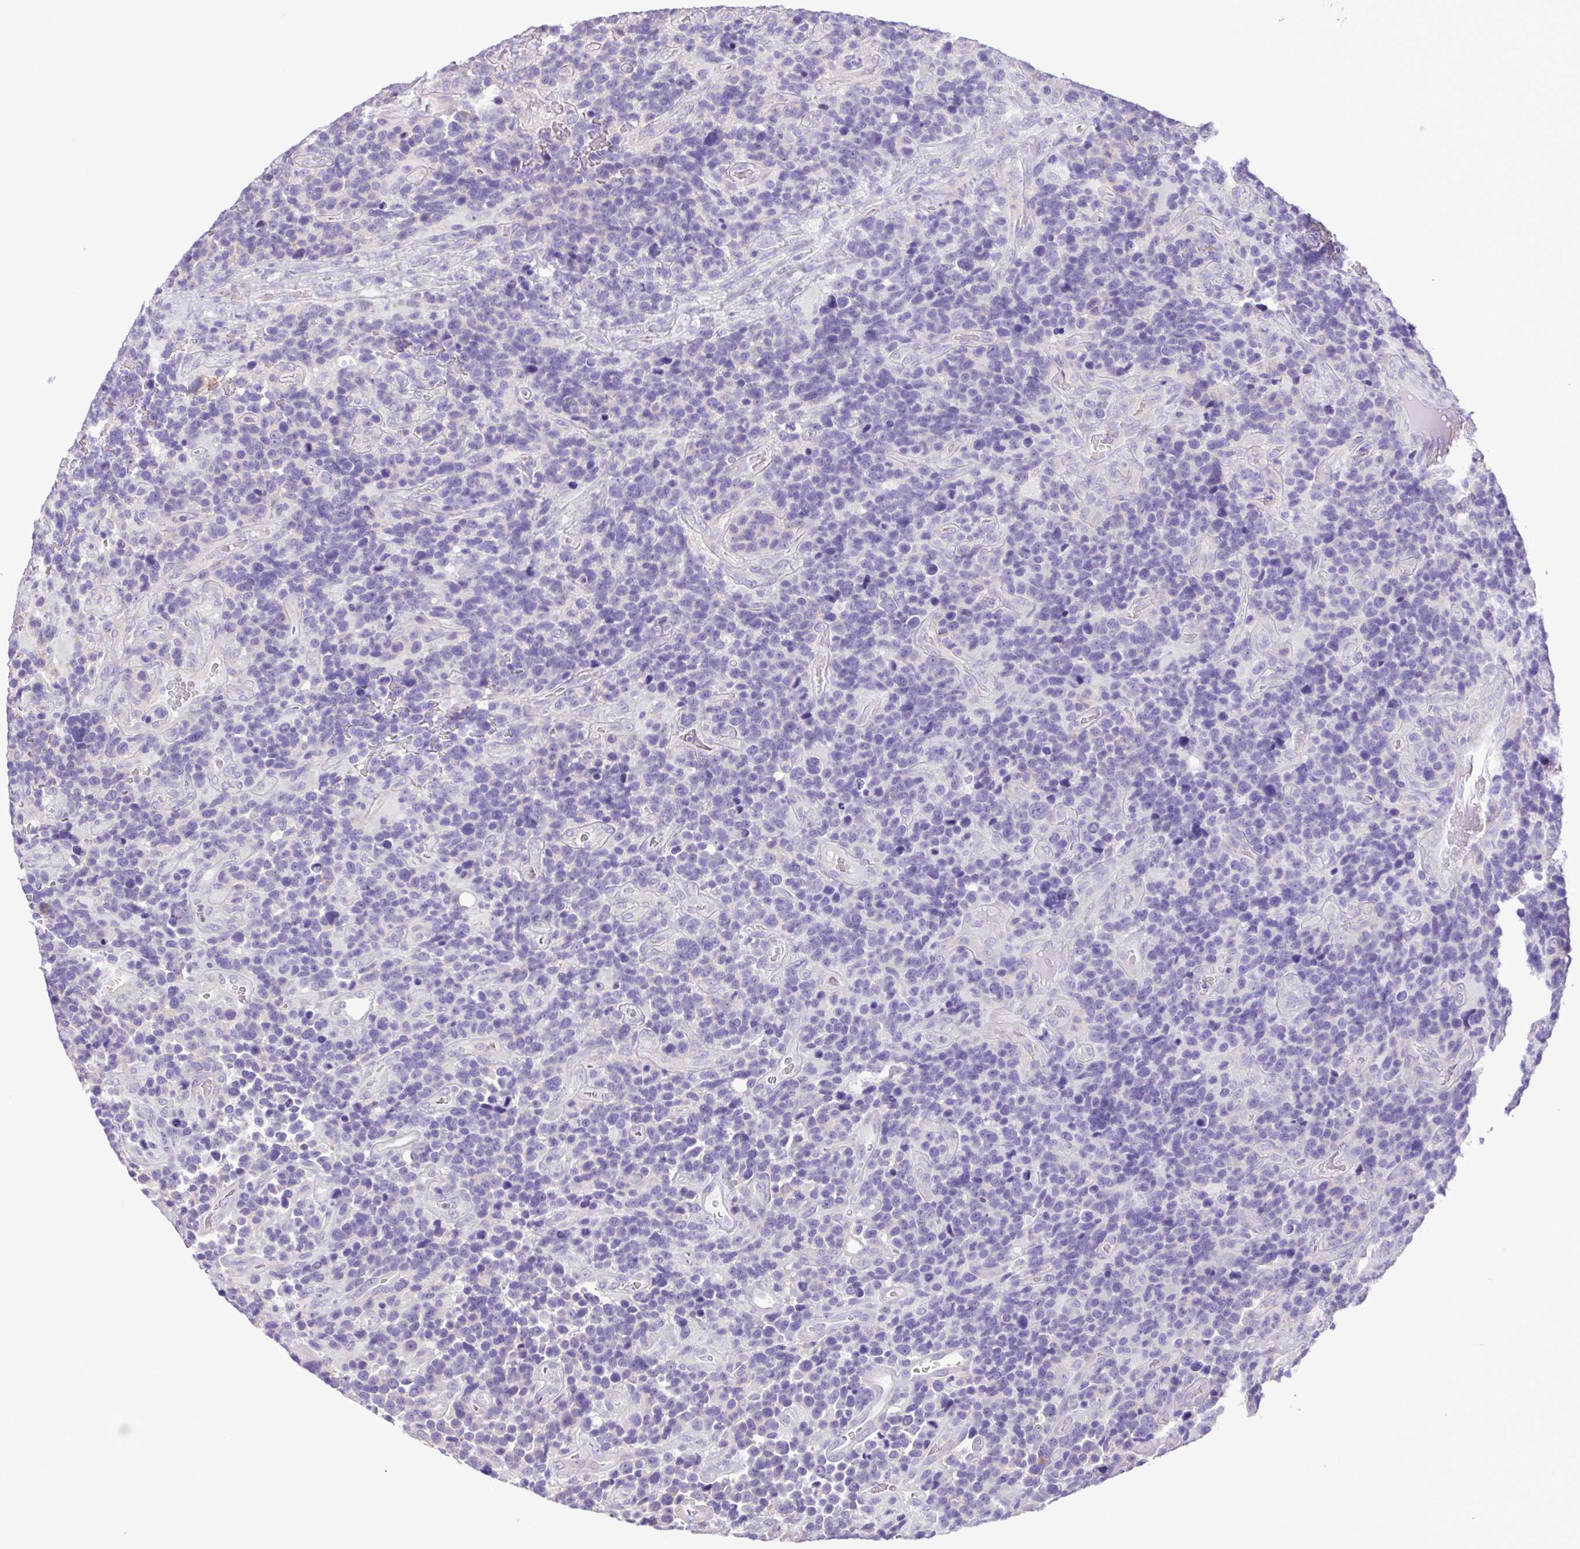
{"staining": {"intensity": "negative", "quantity": "none", "location": "none"}, "tissue": "glioma", "cell_type": "Tumor cells", "image_type": "cancer", "snomed": [{"axis": "morphology", "description": "Glioma, malignant, High grade"}, {"axis": "topography", "description": "Brain"}], "caption": "Tumor cells are negative for protein expression in human high-grade glioma (malignant). (Brightfield microscopy of DAB (3,3'-diaminobenzidine) immunohistochemistry (IHC) at high magnification).", "gene": "CYP17A1", "patient": {"sex": "male", "age": 33}}